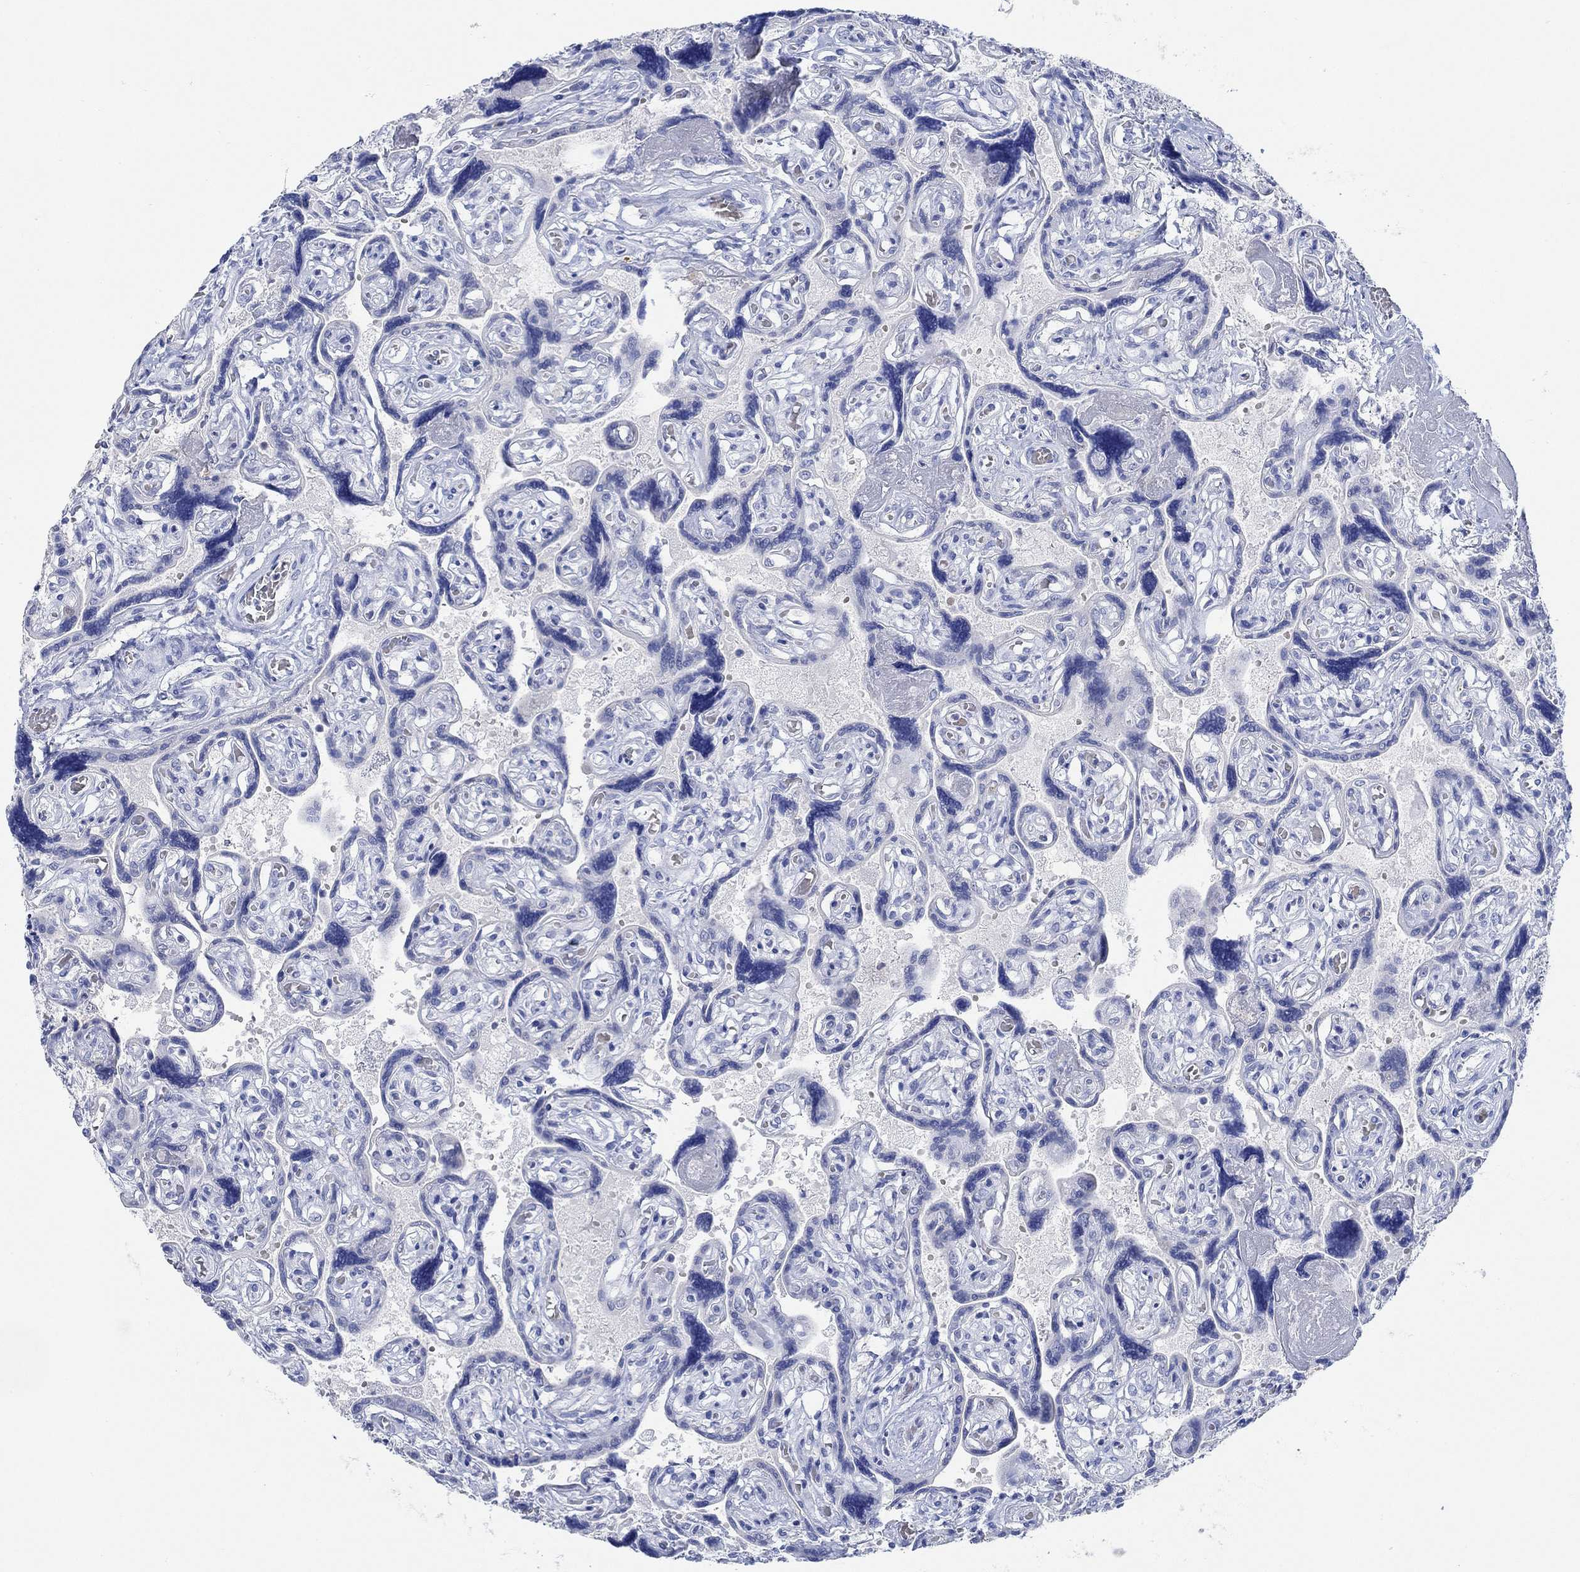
{"staining": {"intensity": "weak", "quantity": ">75%", "location": "nuclear"}, "tissue": "placenta", "cell_type": "Decidual cells", "image_type": "normal", "snomed": [{"axis": "morphology", "description": "Normal tissue, NOS"}, {"axis": "topography", "description": "Placenta"}], "caption": "IHC (DAB (3,3'-diaminobenzidine)) staining of benign placenta displays weak nuclear protein staining in about >75% of decidual cells. The protein is stained brown, and the nuclei are stained in blue (DAB (3,3'-diaminobenzidine) IHC with brightfield microscopy, high magnification).", "gene": "PPP1R17", "patient": {"sex": "female", "age": 32}}